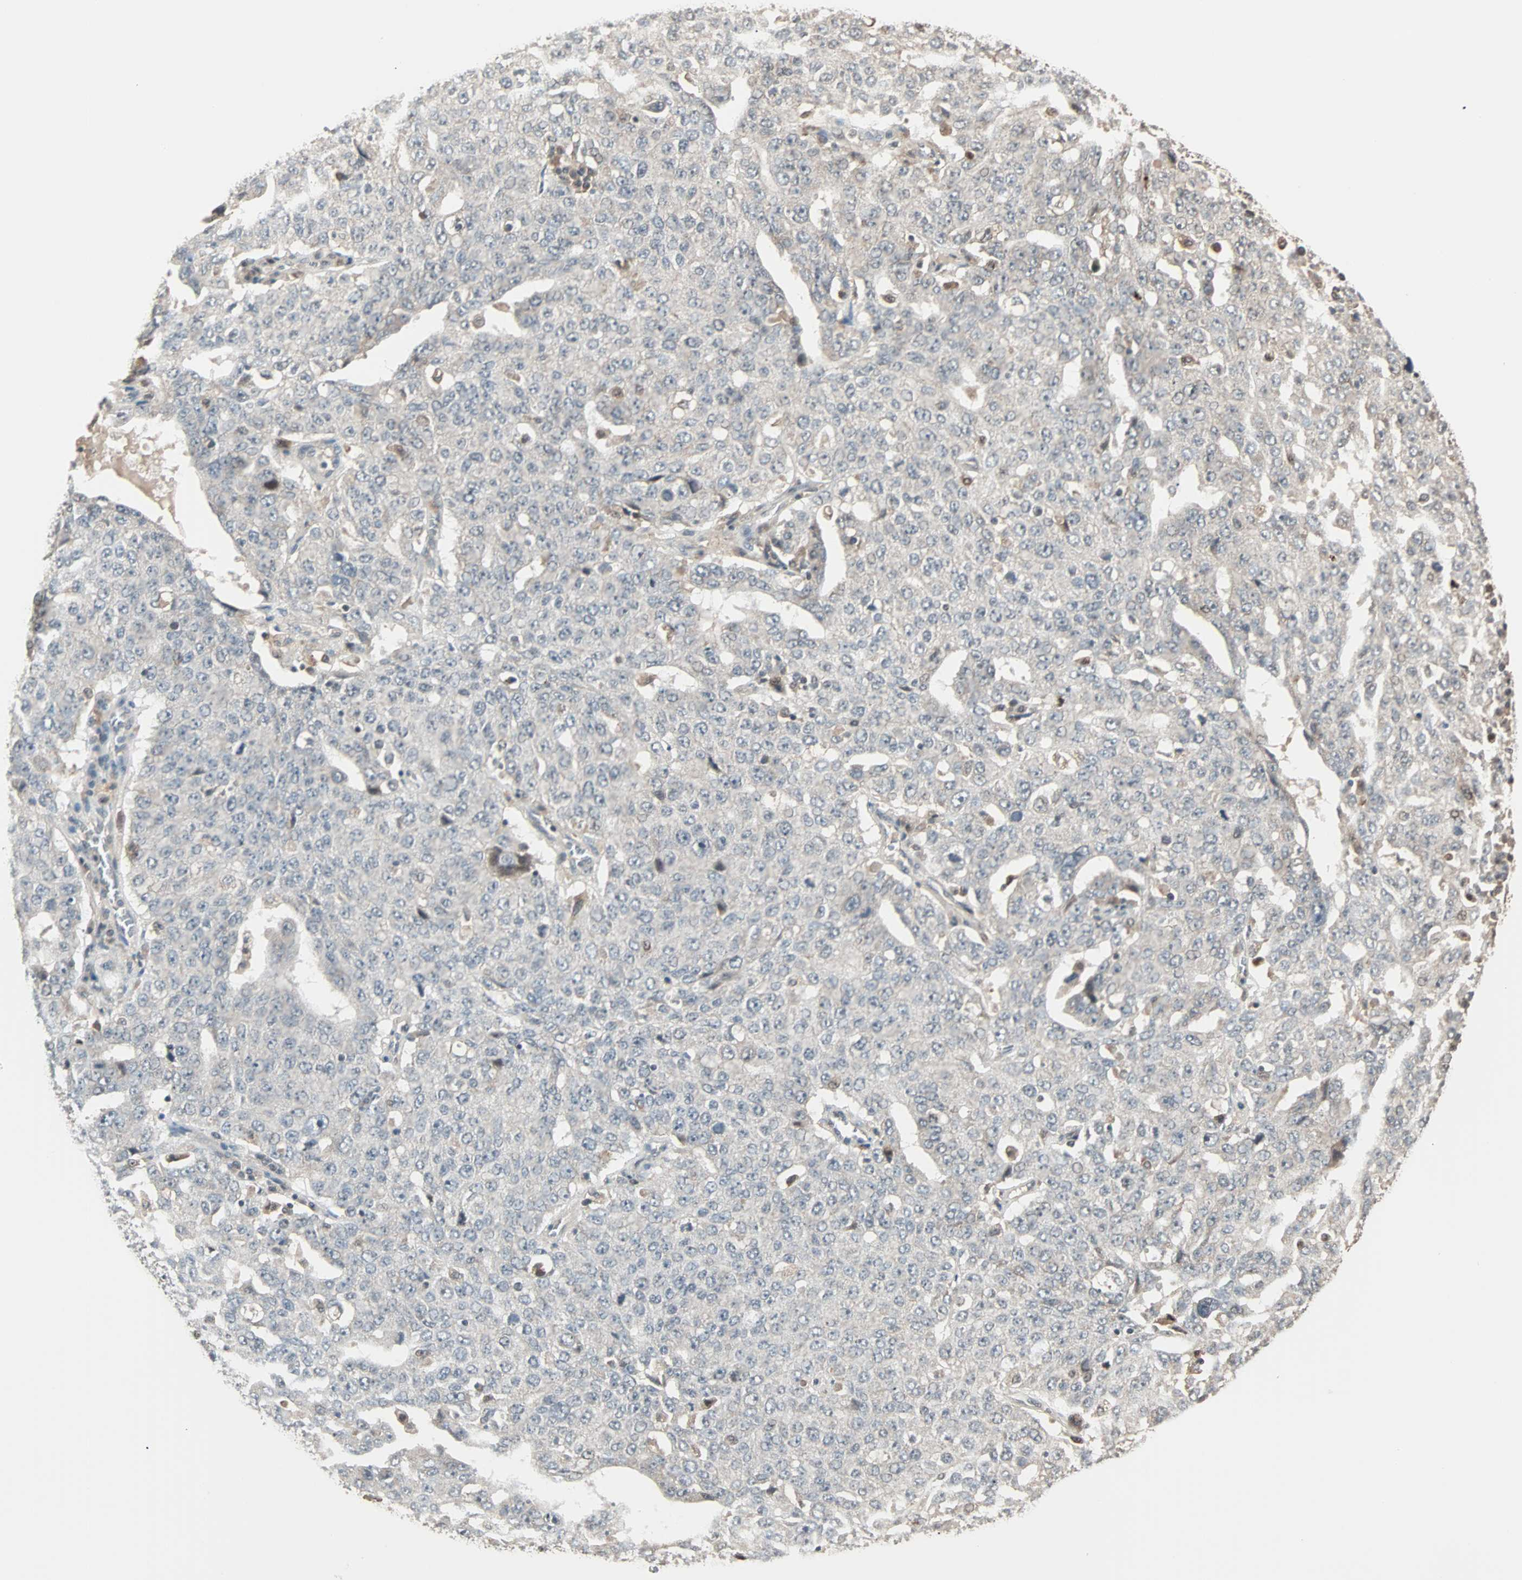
{"staining": {"intensity": "weak", "quantity": "25%-75%", "location": "cytoplasmic/membranous,nuclear"}, "tissue": "ovarian cancer", "cell_type": "Tumor cells", "image_type": "cancer", "snomed": [{"axis": "morphology", "description": "Carcinoma, endometroid"}, {"axis": "topography", "description": "Ovary"}], "caption": "Human ovarian endometroid carcinoma stained with a brown dye exhibits weak cytoplasmic/membranous and nuclear positive expression in about 25%-75% of tumor cells.", "gene": "KDM4A", "patient": {"sex": "female", "age": 62}}